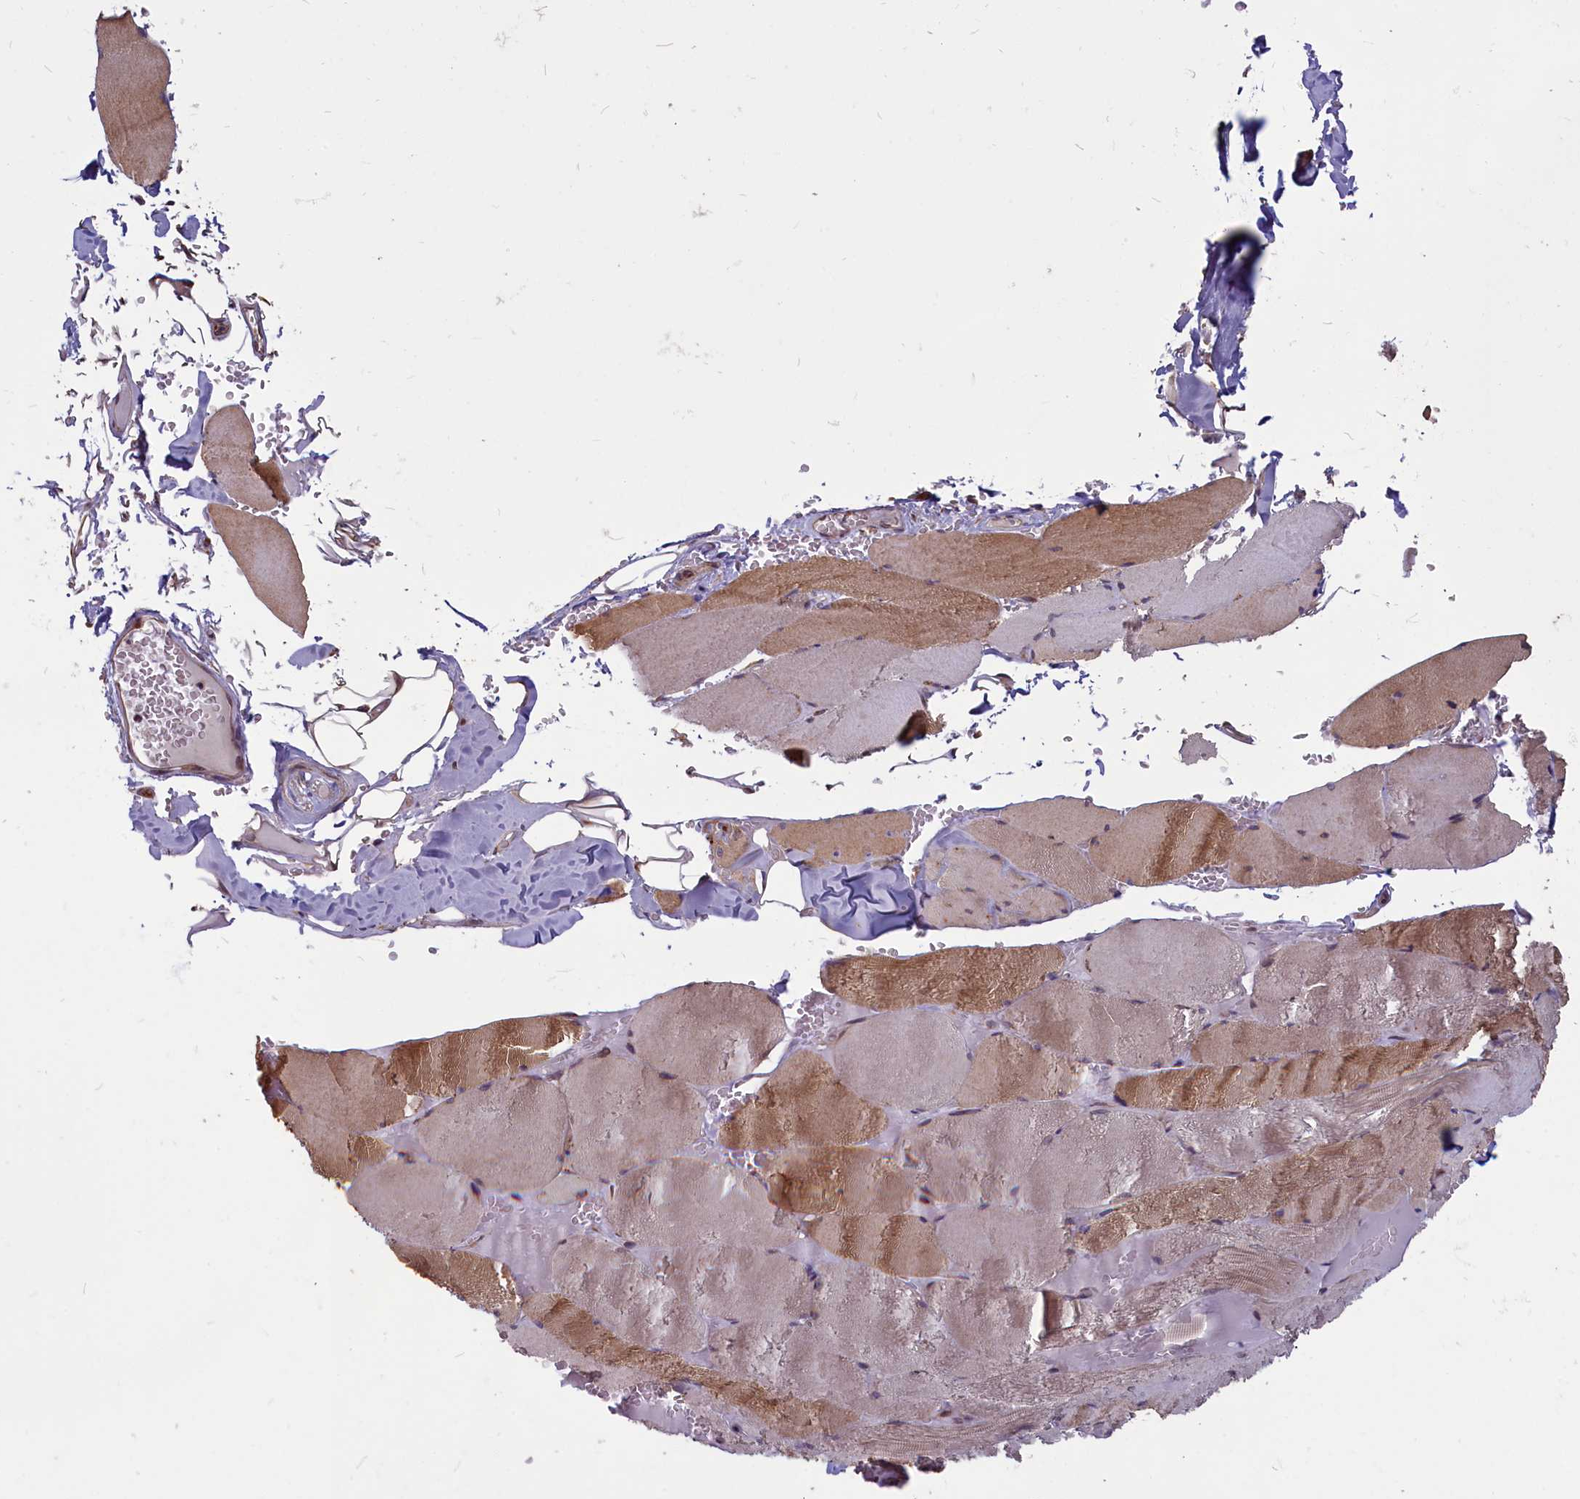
{"staining": {"intensity": "moderate", "quantity": "<25%", "location": "cytoplasmic/membranous"}, "tissue": "skeletal muscle", "cell_type": "Myocytes", "image_type": "normal", "snomed": [{"axis": "morphology", "description": "Normal tissue, NOS"}, {"axis": "topography", "description": "Skeletal muscle"}, {"axis": "topography", "description": "Head-Neck"}], "caption": "Skeletal muscle stained with immunohistochemistry reveals moderate cytoplasmic/membranous expression in about <25% of myocytes.", "gene": "ENSG00000274944", "patient": {"sex": "male", "age": 66}}